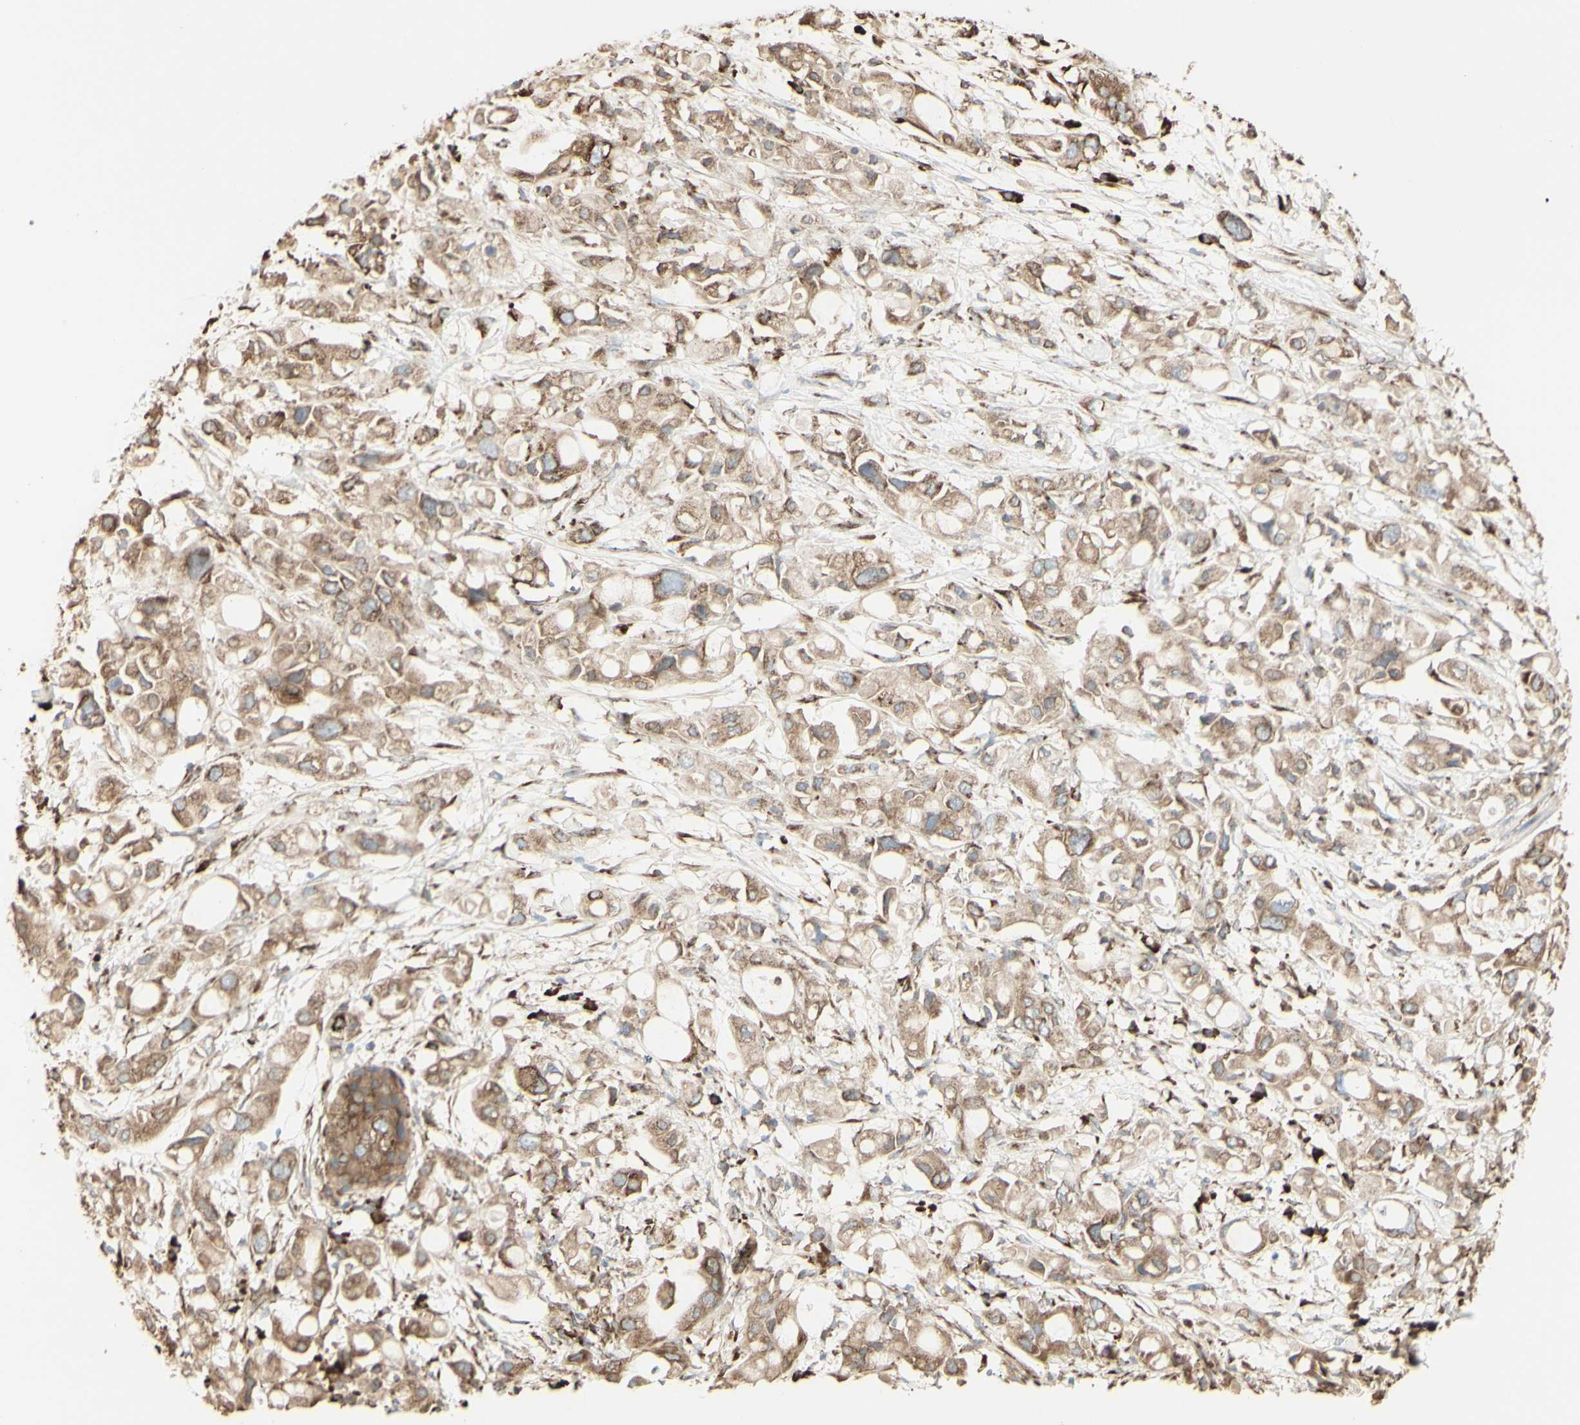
{"staining": {"intensity": "weak", "quantity": ">75%", "location": "cytoplasmic/membranous"}, "tissue": "pancreatic cancer", "cell_type": "Tumor cells", "image_type": "cancer", "snomed": [{"axis": "morphology", "description": "Adenocarcinoma, NOS"}, {"axis": "topography", "description": "Pancreas"}], "caption": "Pancreatic cancer (adenocarcinoma) stained with IHC displays weak cytoplasmic/membranous expression in about >75% of tumor cells.", "gene": "EEF1B2", "patient": {"sex": "female", "age": 56}}